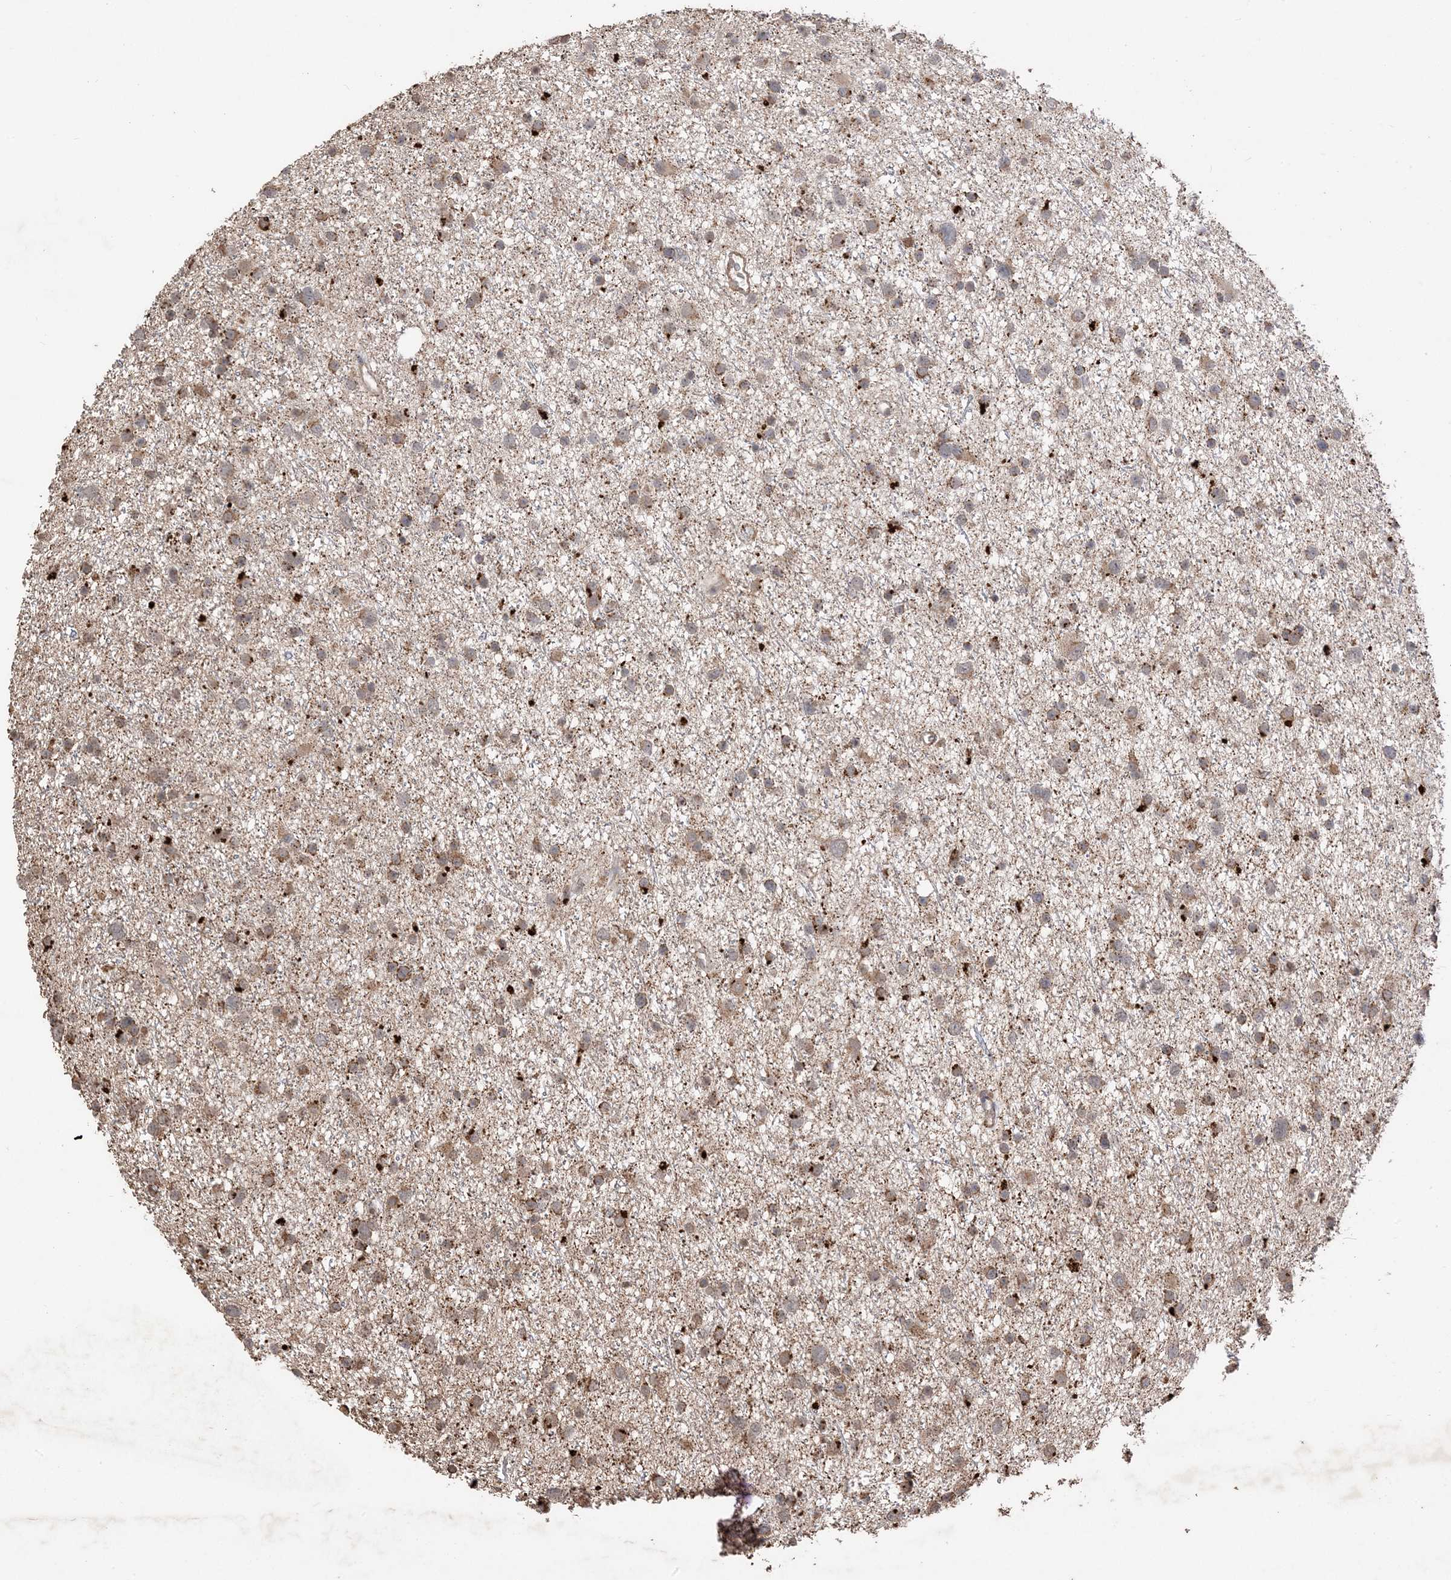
{"staining": {"intensity": "moderate", "quantity": "25%-75%", "location": "cytoplasmic/membranous"}, "tissue": "glioma", "cell_type": "Tumor cells", "image_type": "cancer", "snomed": [{"axis": "morphology", "description": "Glioma, malignant, Low grade"}, {"axis": "topography", "description": "Cerebral cortex"}], "caption": "This photomicrograph displays IHC staining of glioma, with medium moderate cytoplasmic/membranous staining in approximately 25%-75% of tumor cells.", "gene": "HPS4", "patient": {"sex": "female", "age": 39}}